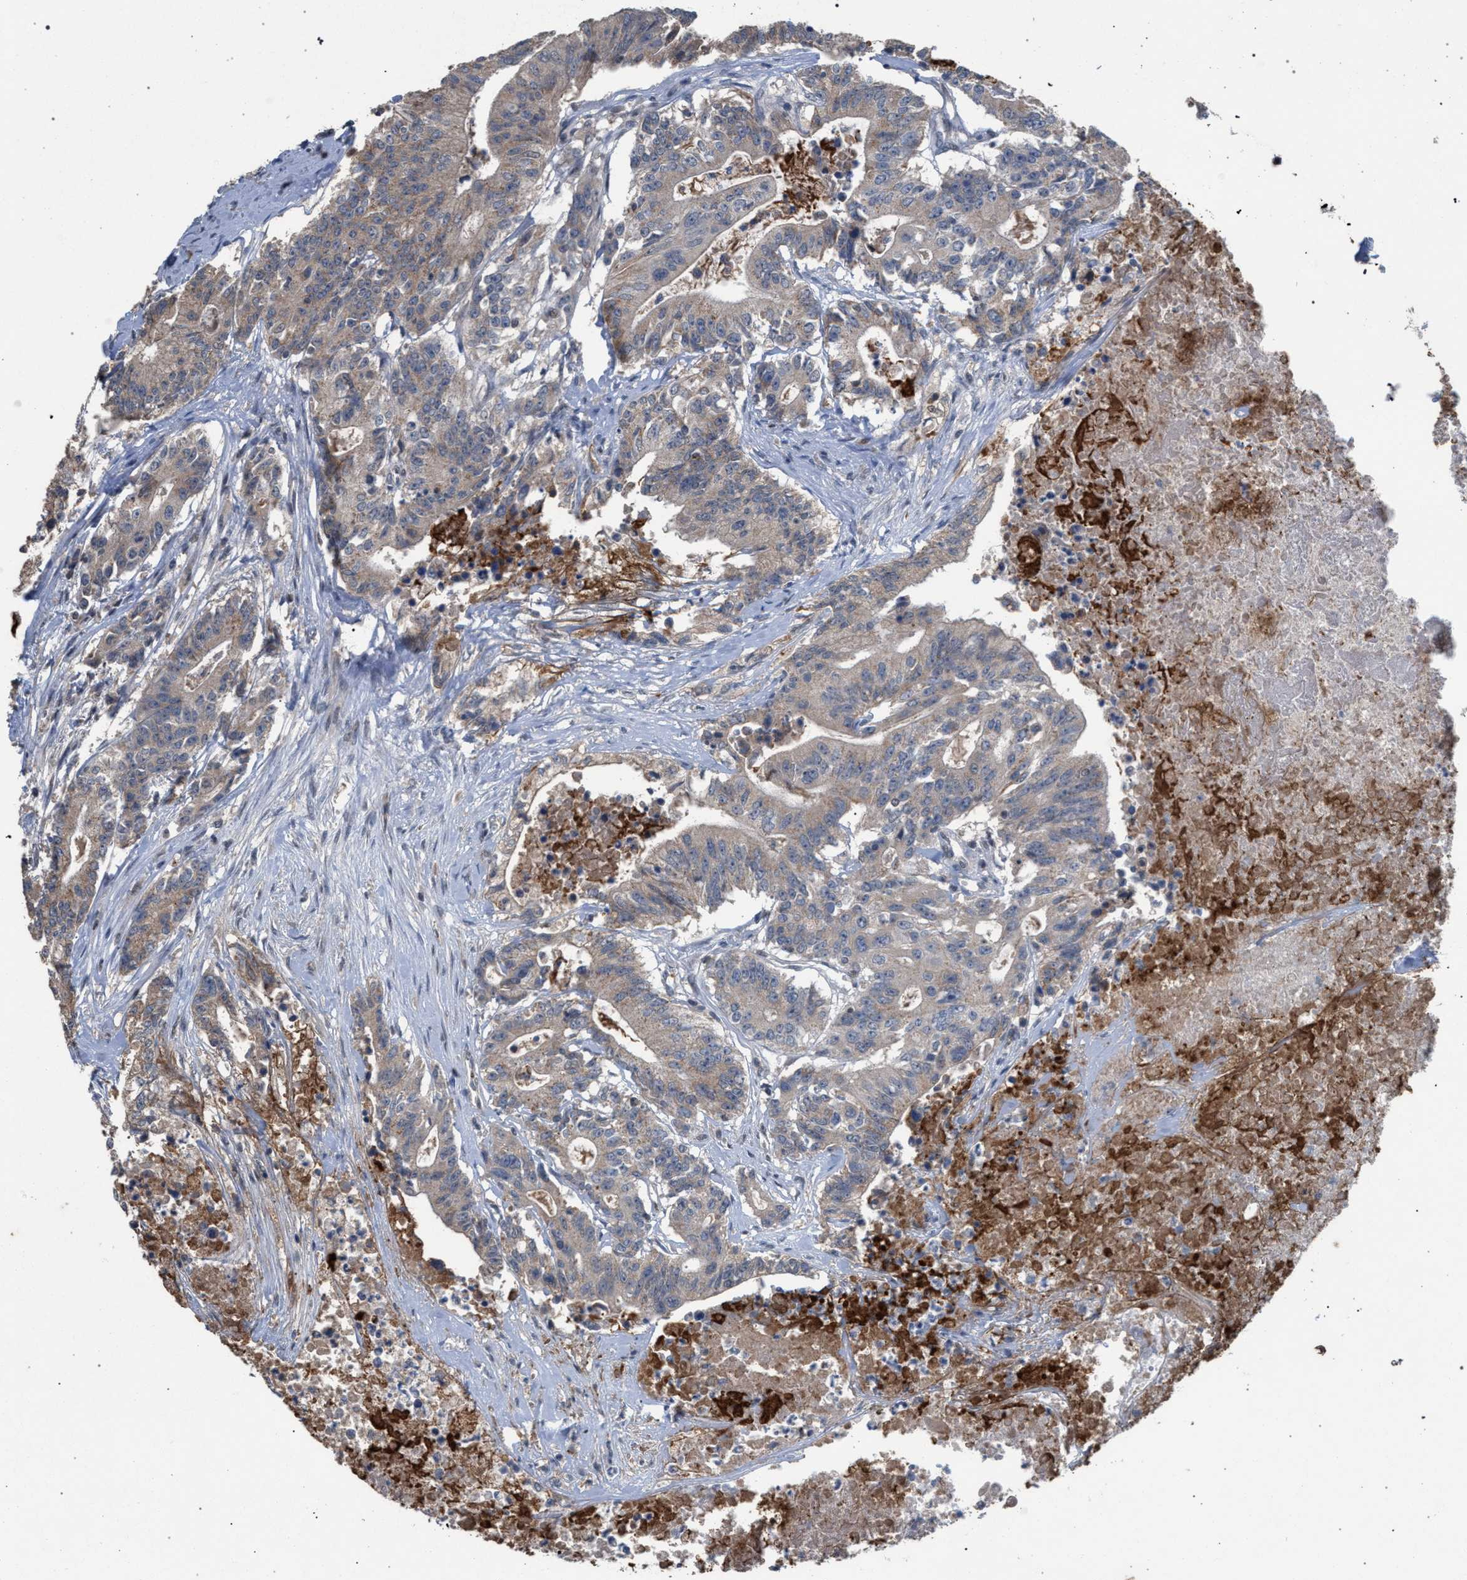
{"staining": {"intensity": "weak", "quantity": "25%-75%", "location": "cytoplasmic/membranous"}, "tissue": "colorectal cancer", "cell_type": "Tumor cells", "image_type": "cancer", "snomed": [{"axis": "morphology", "description": "Adenocarcinoma, NOS"}, {"axis": "topography", "description": "Colon"}], "caption": "Colorectal adenocarcinoma tissue reveals weak cytoplasmic/membranous positivity in approximately 25%-75% of tumor cells The staining was performed using DAB (3,3'-diaminobenzidine), with brown indicating positive protein expression. Nuclei are stained blue with hematoxylin.", "gene": "TECPR1", "patient": {"sex": "female", "age": 77}}